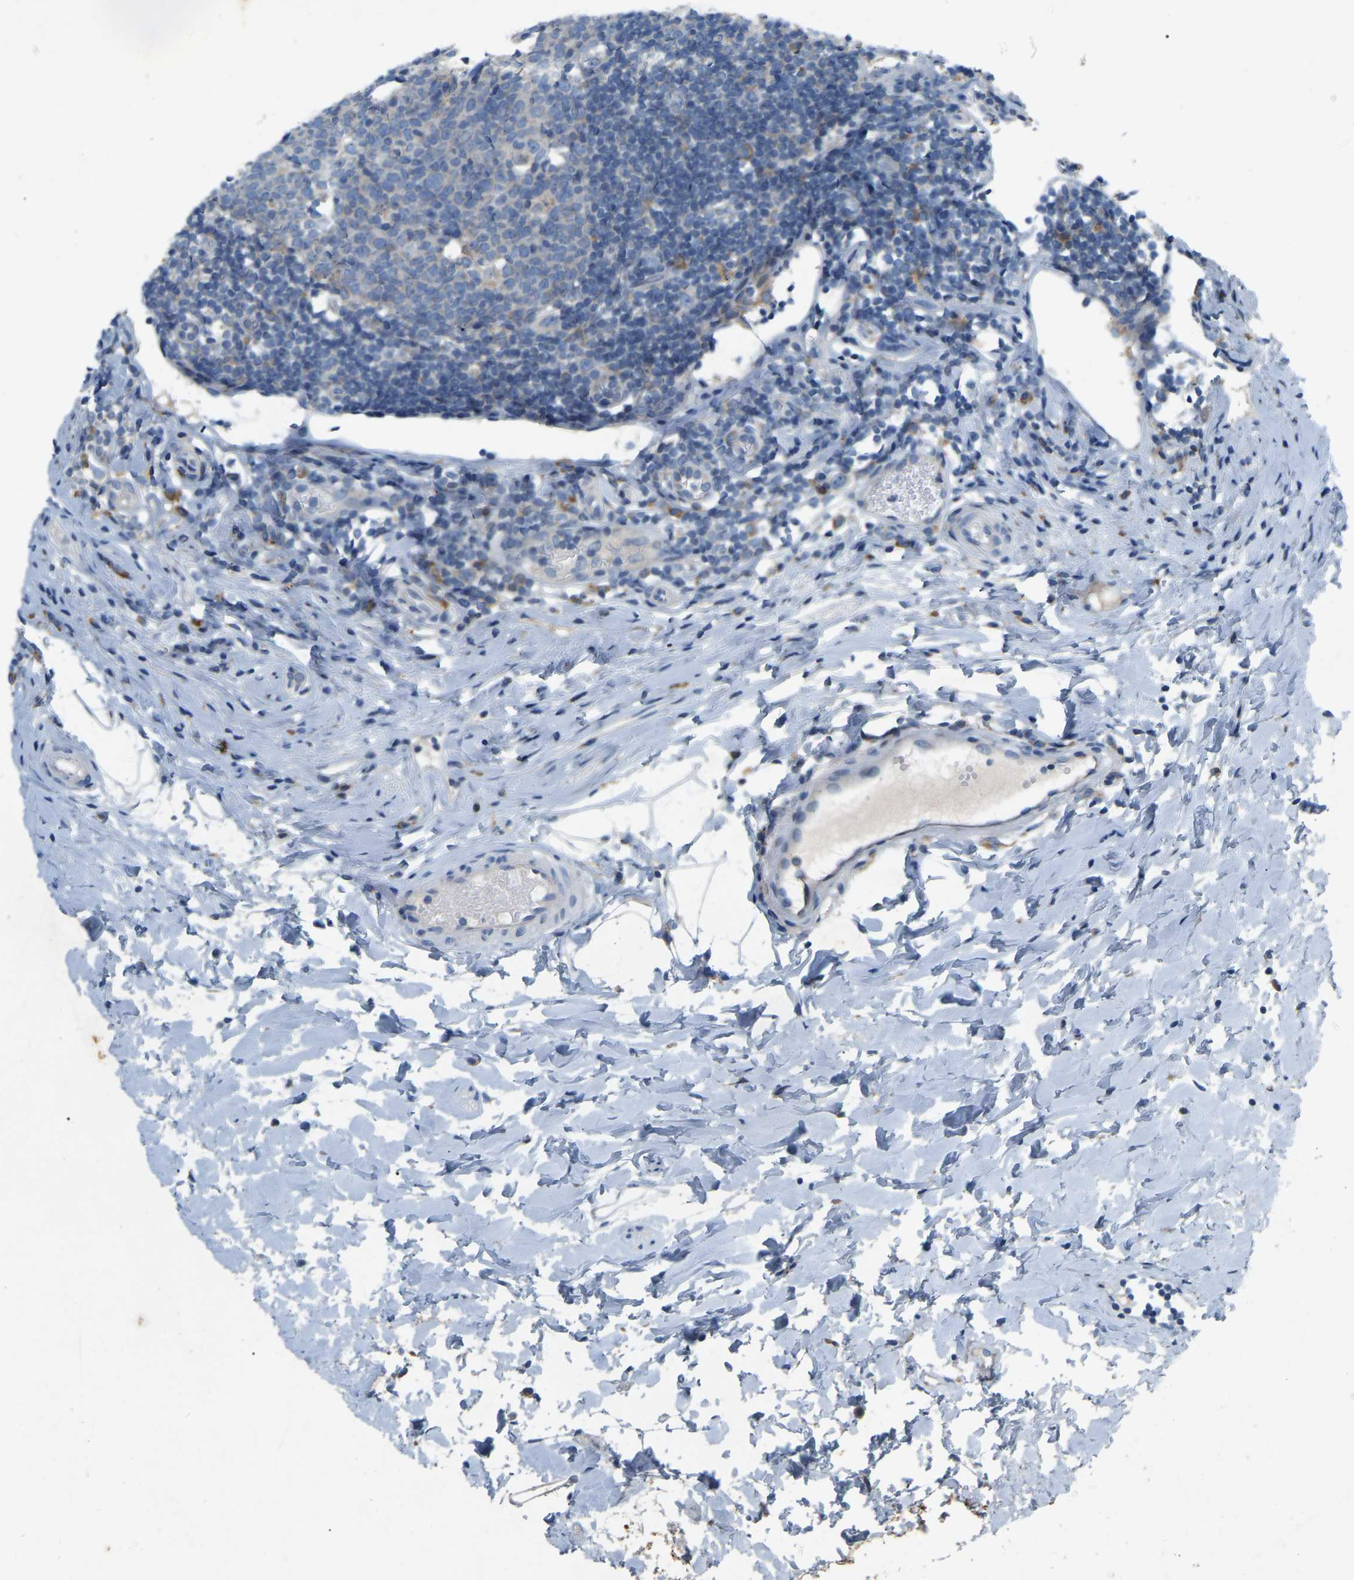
{"staining": {"intensity": "weak", "quantity": ">75%", "location": "cytoplasmic/membranous"}, "tissue": "appendix", "cell_type": "Glandular cells", "image_type": "normal", "snomed": [{"axis": "morphology", "description": "Normal tissue, NOS"}, {"axis": "topography", "description": "Appendix"}], "caption": "Protein expression by IHC demonstrates weak cytoplasmic/membranous expression in approximately >75% of glandular cells in normal appendix. (brown staining indicates protein expression, while blue staining denotes nuclei).", "gene": "ENSG00000283765", "patient": {"sex": "female", "age": 20}}